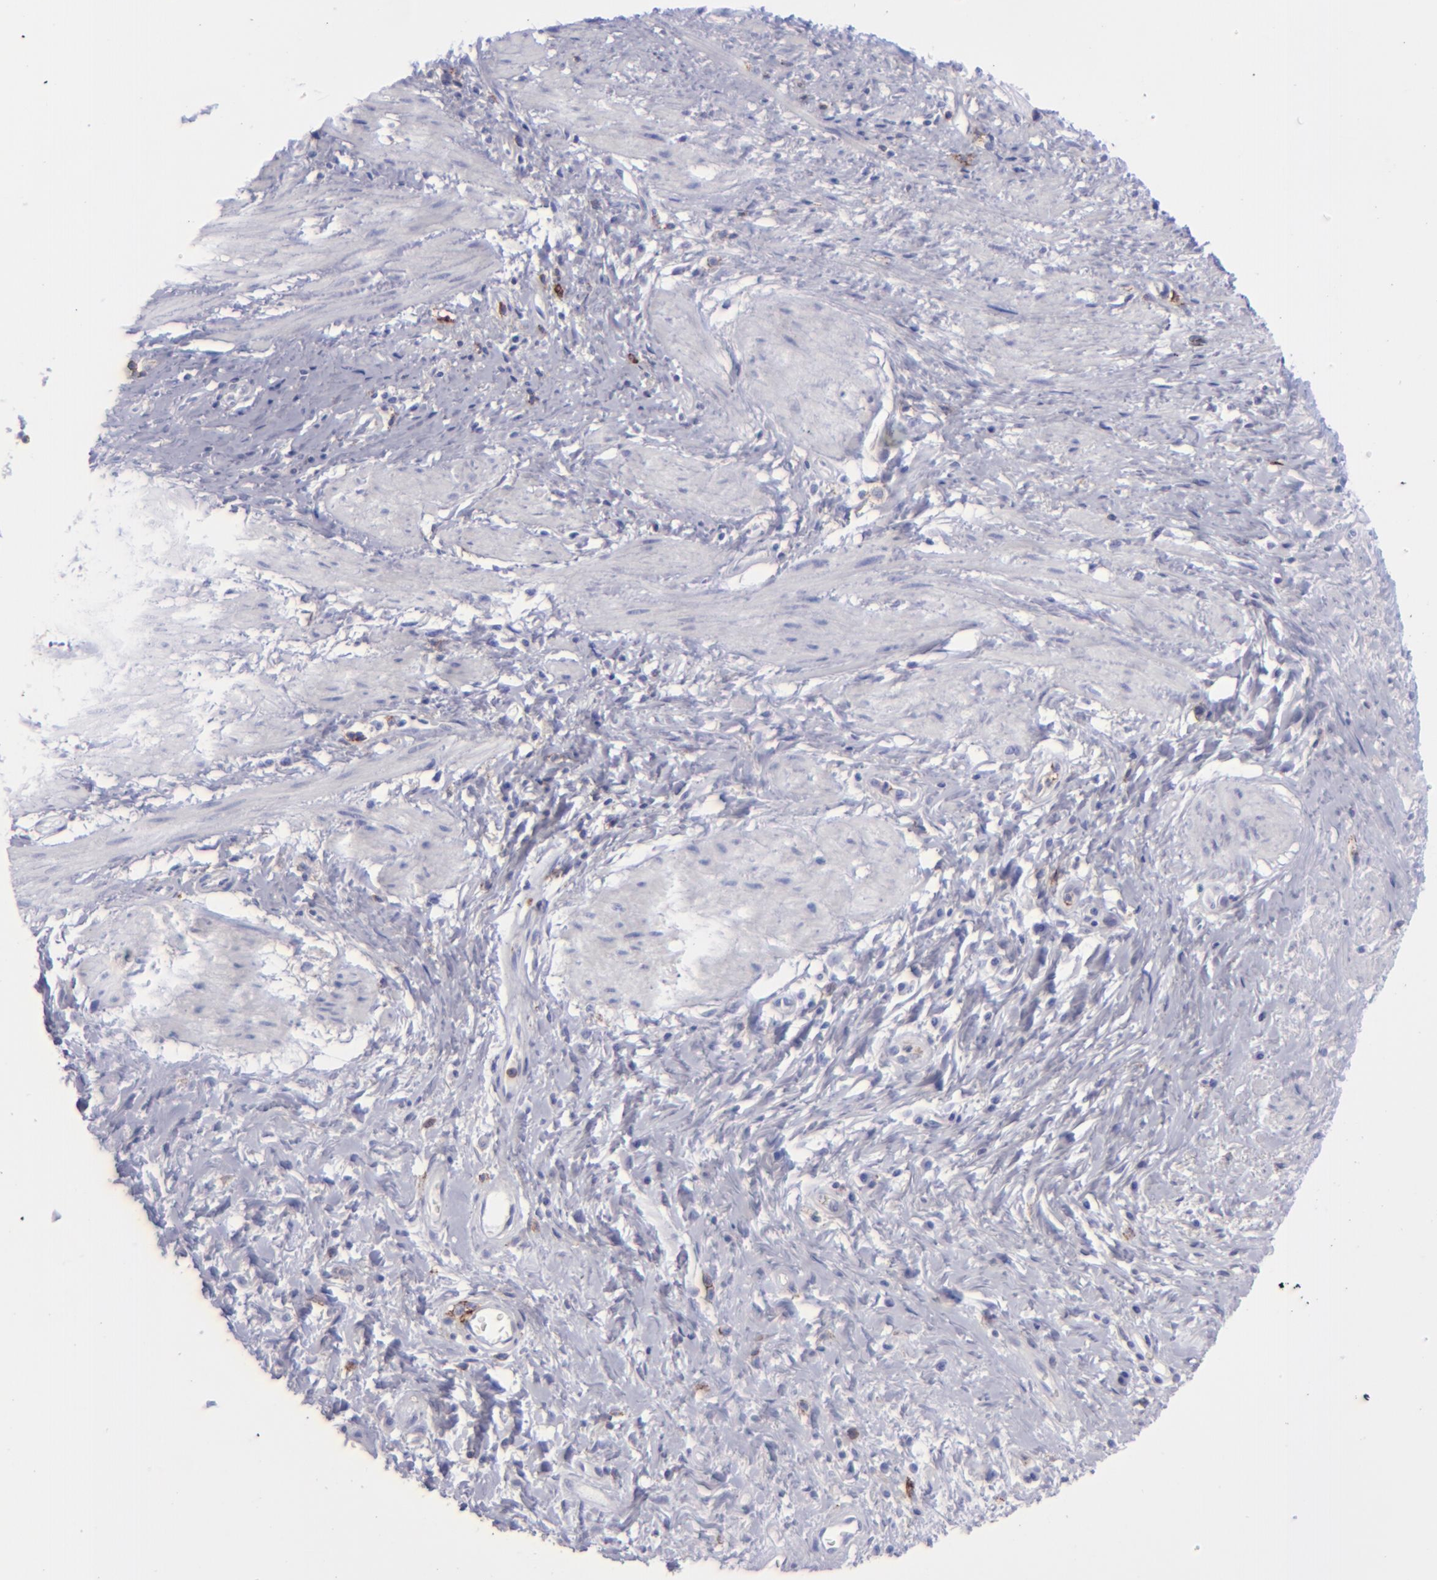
{"staining": {"intensity": "negative", "quantity": "none", "location": "none"}, "tissue": "esophagus", "cell_type": "Squamous epithelial cells", "image_type": "normal", "snomed": [{"axis": "morphology", "description": "Normal tissue, NOS"}, {"axis": "topography", "description": "Esophagus"}], "caption": "This is a image of immunohistochemistry staining of normal esophagus, which shows no positivity in squamous epithelial cells.", "gene": "SELPLG", "patient": {"sex": "female", "age": 61}}